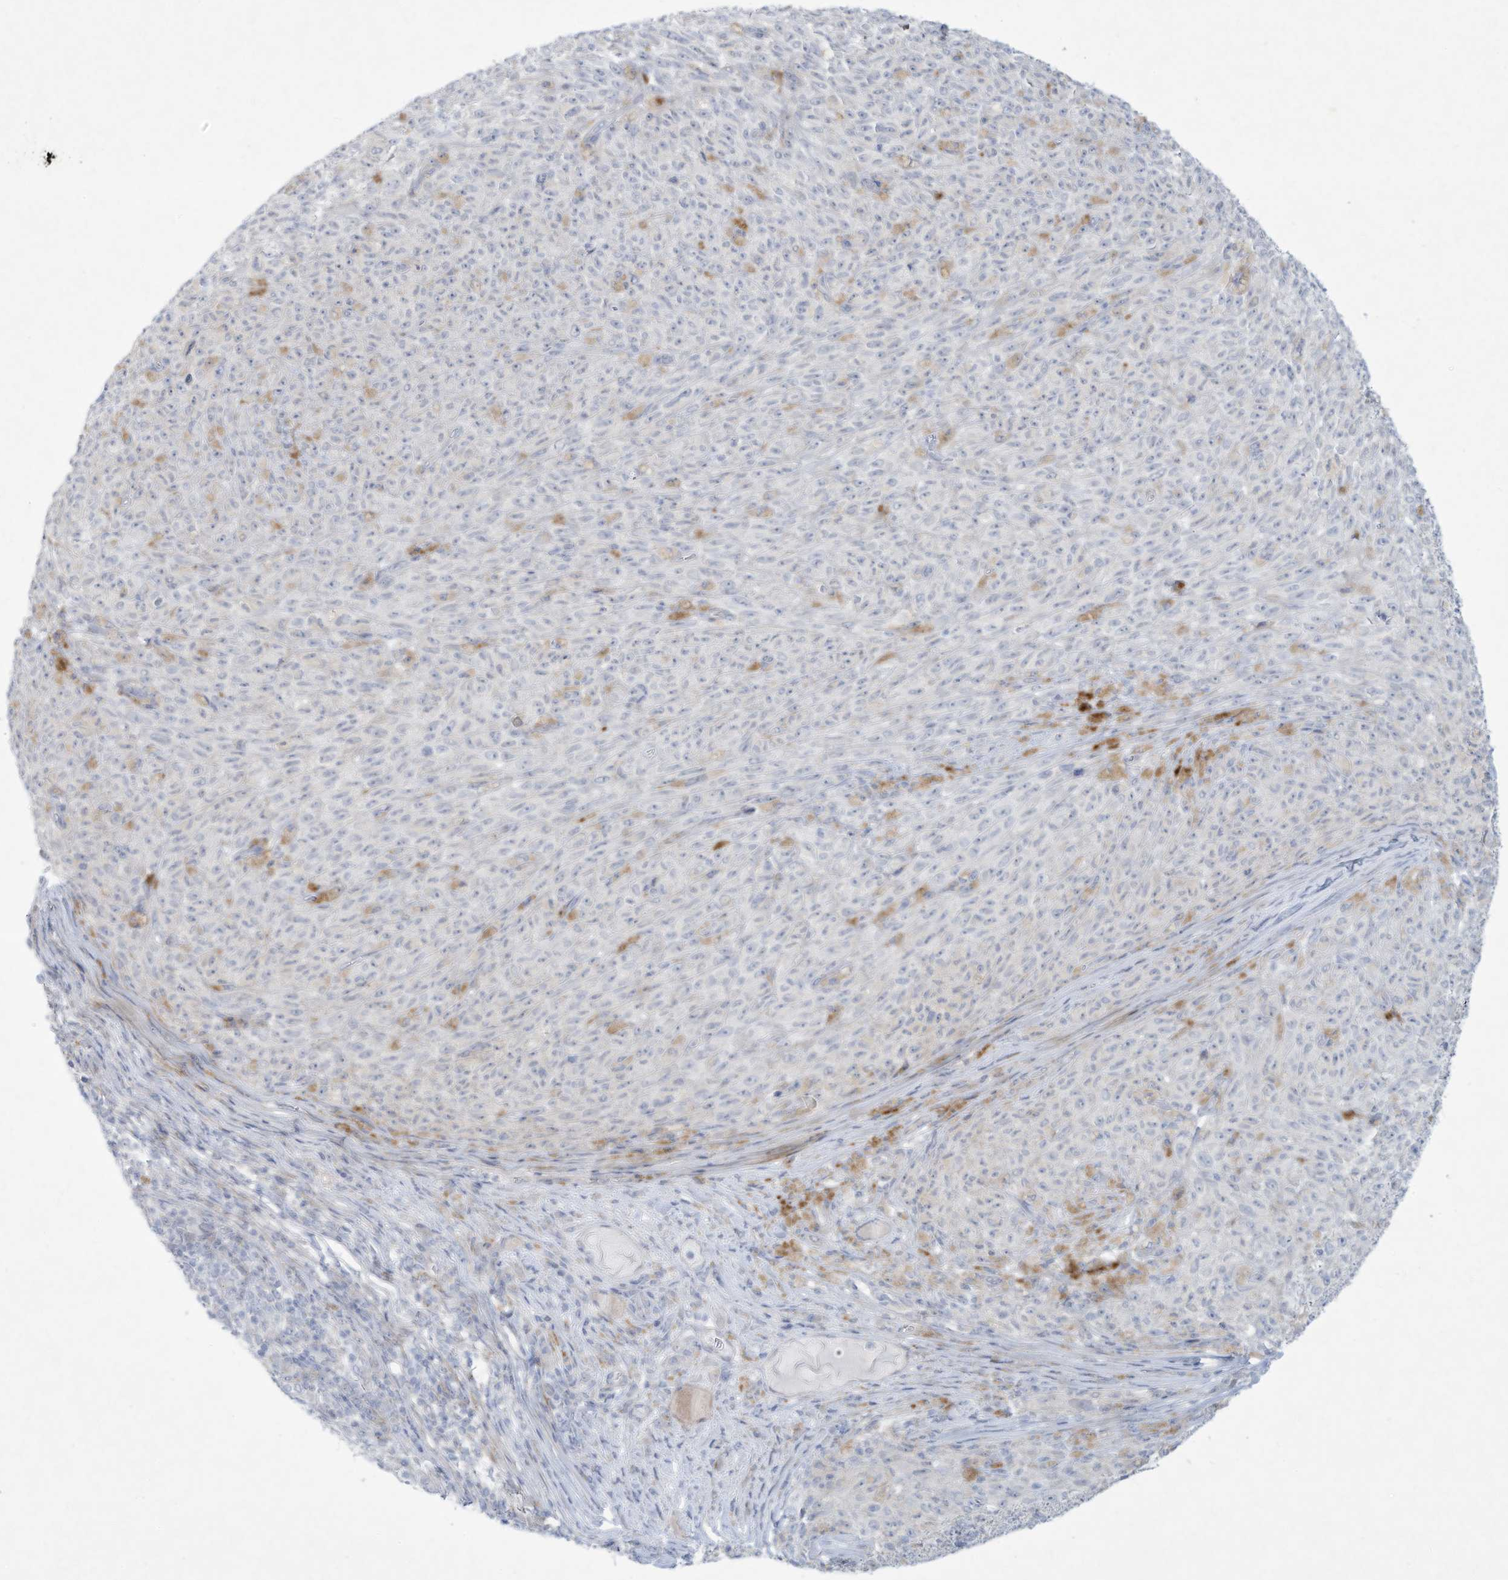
{"staining": {"intensity": "negative", "quantity": "none", "location": "none"}, "tissue": "melanoma", "cell_type": "Tumor cells", "image_type": "cancer", "snomed": [{"axis": "morphology", "description": "Malignant melanoma, NOS"}, {"axis": "topography", "description": "Skin"}], "caption": "Immunohistochemistry photomicrograph of neoplastic tissue: human malignant melanoma stained with DAB (3,3'-diaminobenzidine) reveals no significant protein expression in tumor cells.", "gene": "PAX6", "patient": {"sex": "female", "age": 82}}